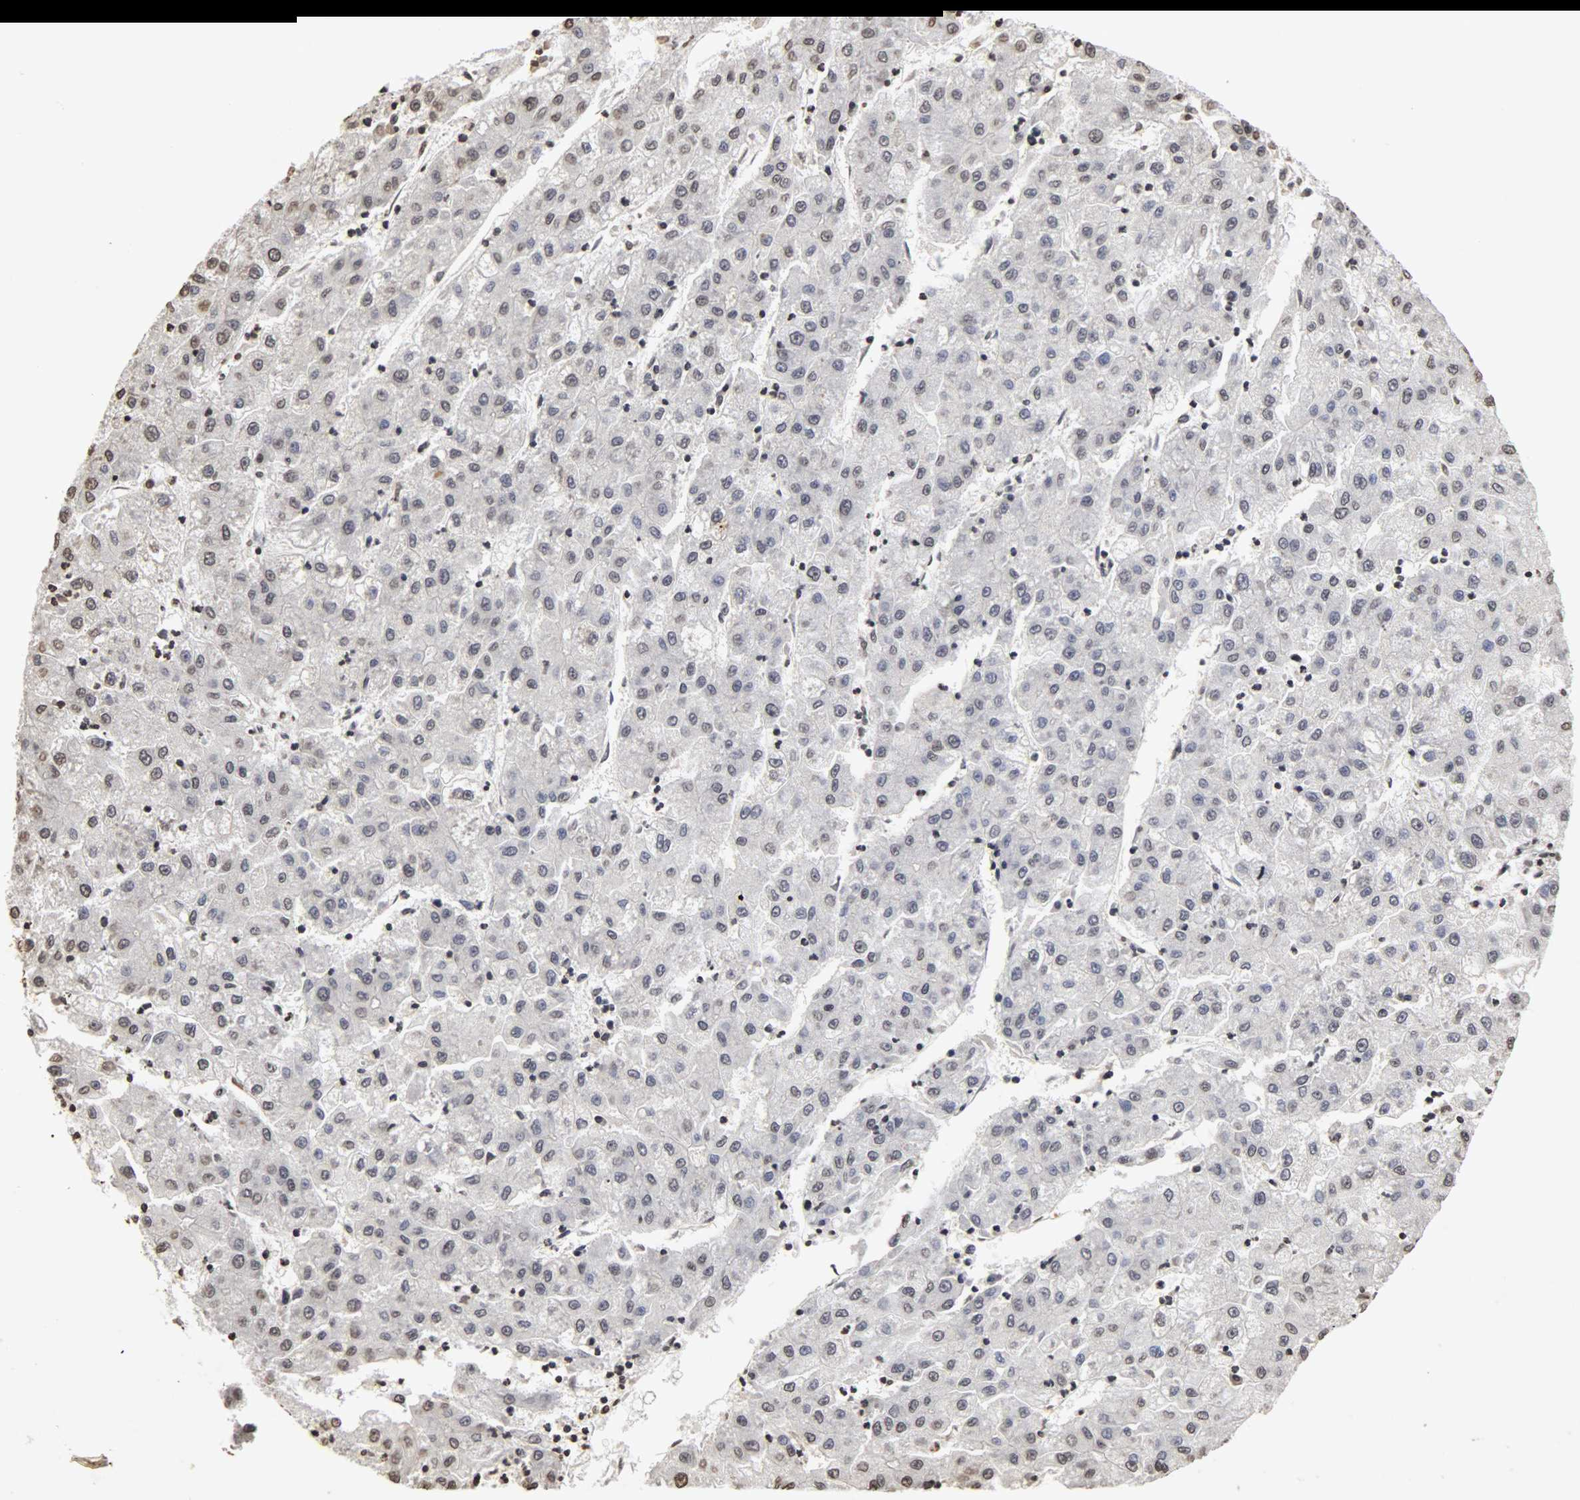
{"staining": {"intensity": "weak", "quantity": "<25%", "location": "nuclear"}, "tissue": "liver cancer", "cell_type": "Tumor cells", "image_type": "cancer", "snomed": [{"axis": "morphology", "description": "Carcinoma, Hepatocellular, NOS"}, {"axis": "topography", "description": "Liver"}], "caption": "A micrograph of human hepatocellular carcinoma (liver) is negative for staining in tumor cells.", "gene": "ERCC2", "patient": {"sex": "male", "age": 72}}